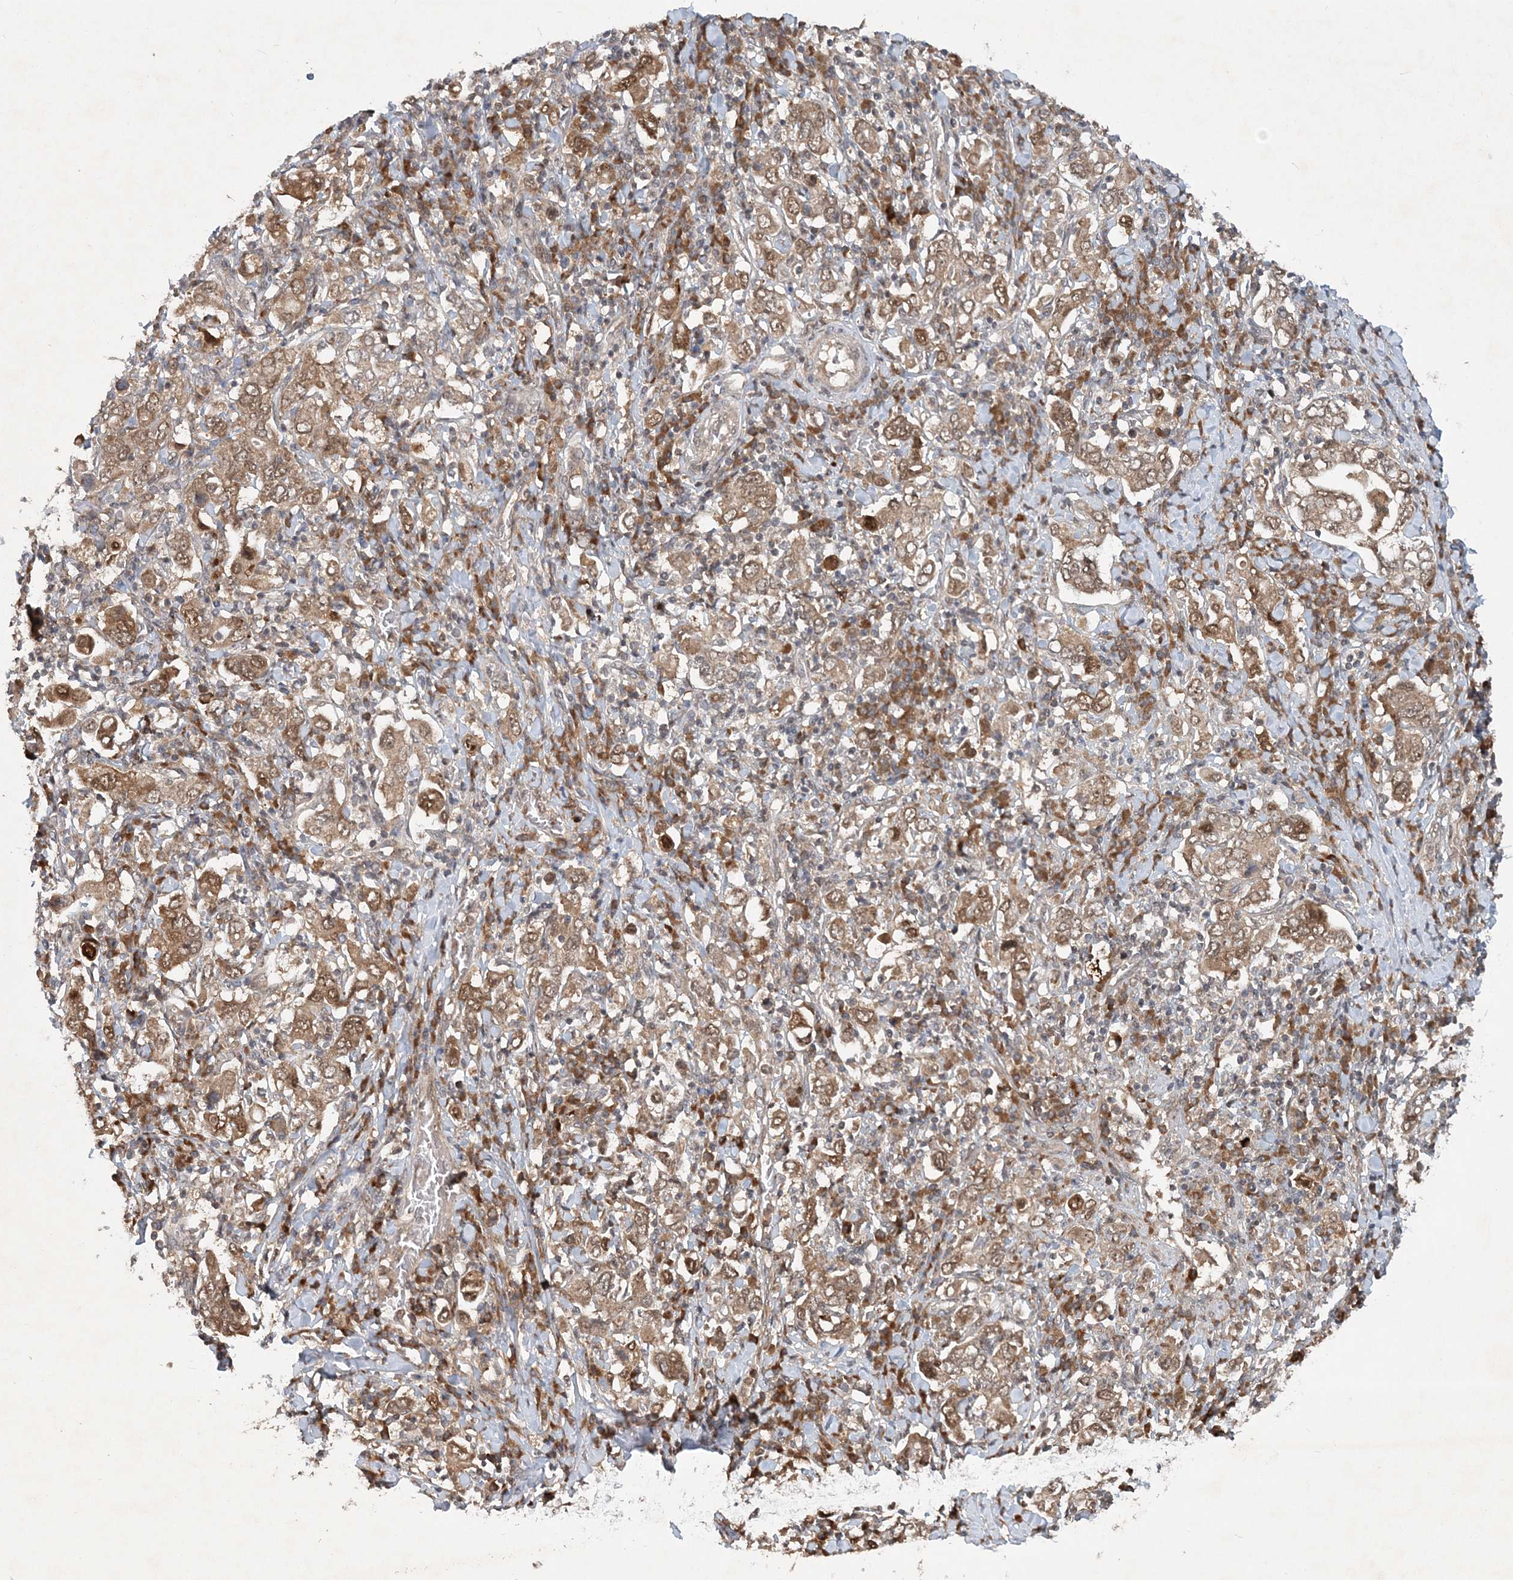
{"staining": {"intensity": "moderate", "quantity": ">75%", "location": "cytoplasmic/membranous,nuclear"}, "tissue": "stomach cancer", "cell_type": "Tumor cells", "image_type": "cancer", "snomed": [{"axis": "morphology", "description": "Adenocarcinoma, NOS"}, {"axis": "topography", "description": "Stomach, upper"}], "caption": "Moderate cytoplasmic/membranous and nuclear protein positivity is appreciated in about >75% of tumor cells in adenocarcinoma (stomach).", "gene": "UBR3", "patient": {"sex": "male", "age": 62}}